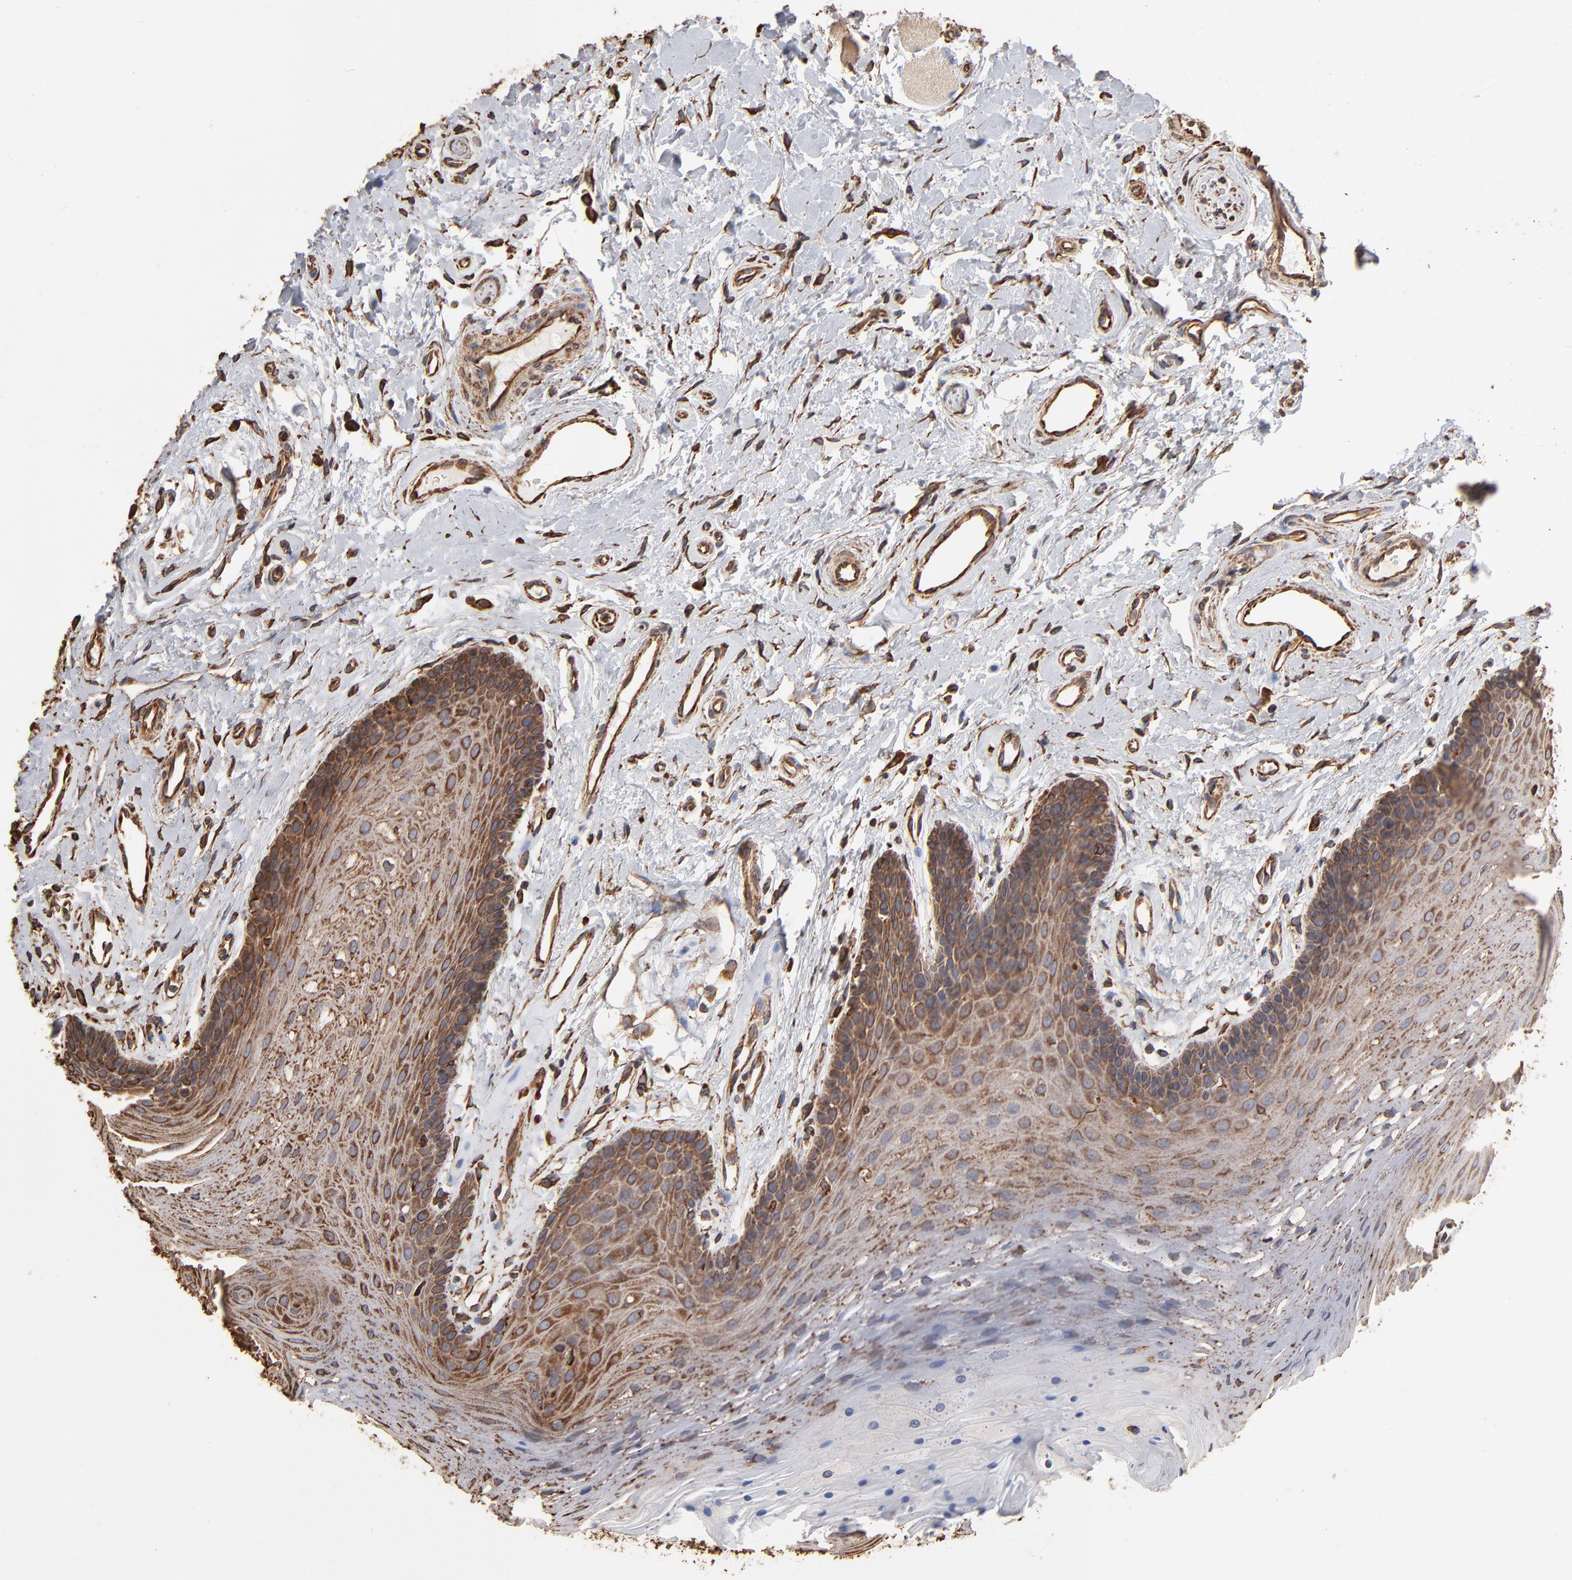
{"staining": {"intensity": "moderate", "quantity": ">75%", "location": "cytoplasmic/membranous"}, "tissue": "oral mucosa", "cell_type": "Squamous epithelial cells", "image_type": "normal", "snomed": [{"axis": "morphology", "description": "Normal tissue, NOS"}, {"axis": "topography", "description": "Oral tissue"}], "caption": "IHC micrograph of normal oral mucosa: oral mucosa stained using immunohistochemistry (IHC) exhibits medium levels of moderate protein expression localized specifically in the cytoplasmic/membranous of squamous epithelial cells, appearing as a cytoplasmic/membranous brown color.", "gene": "PDIA3", "patient": {"sex": "male", "age": 62}}